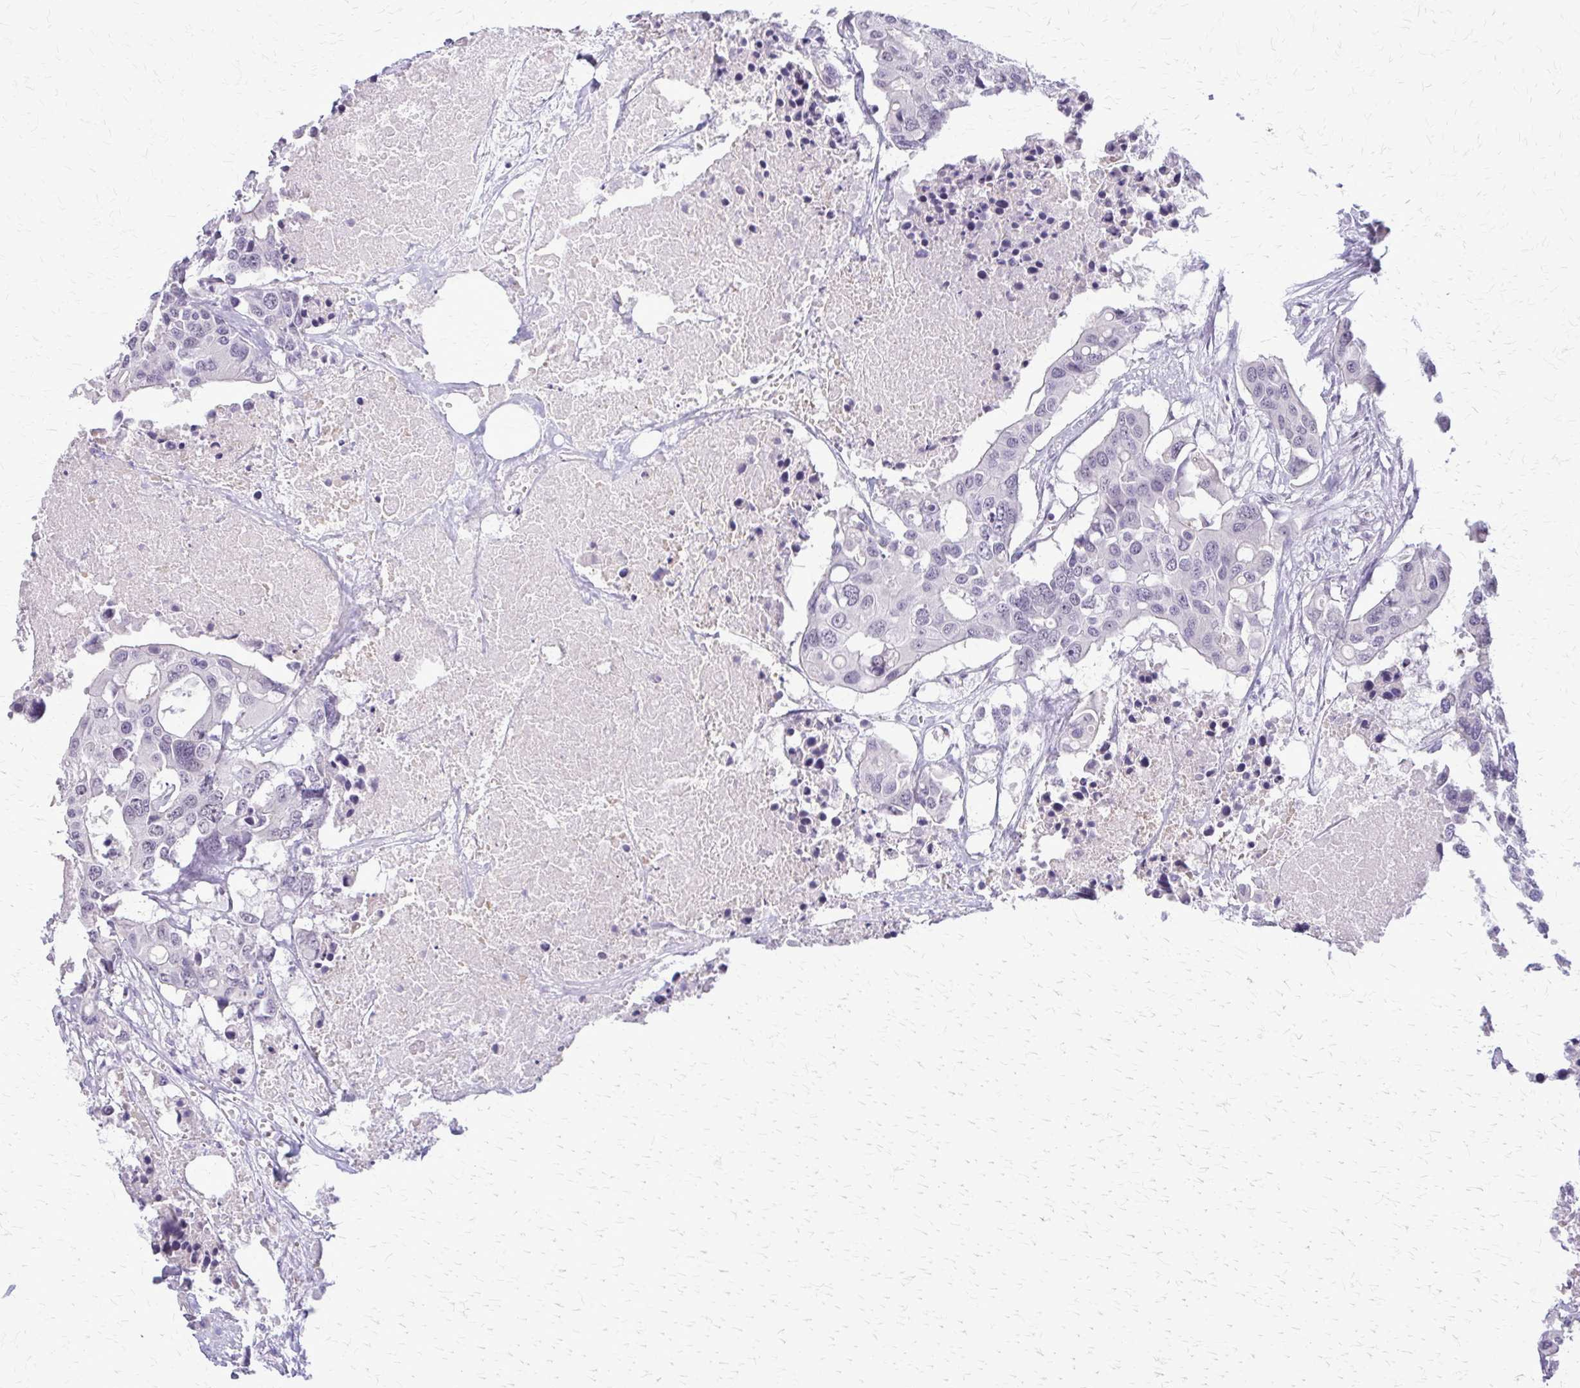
{"staining": {"intensity": "negative", "quantity": "none", "location": "none"}, "tissue": "colorectal cancer", "cell_type": "Tumor cells", "image_type": "cancer", "snomed": [{"axis": "morphology", "description": "Adenocarcinoma, NOS"}, {"axis": "topography", "description": "Colon"}], "caption": "Immunohistochemistry (IHC) of colorectal cancer (adenocarcinoma) shows no staining in tumor cells.", "gene": "PLCB1", "patient": {"sex": "male", "age": 77}}